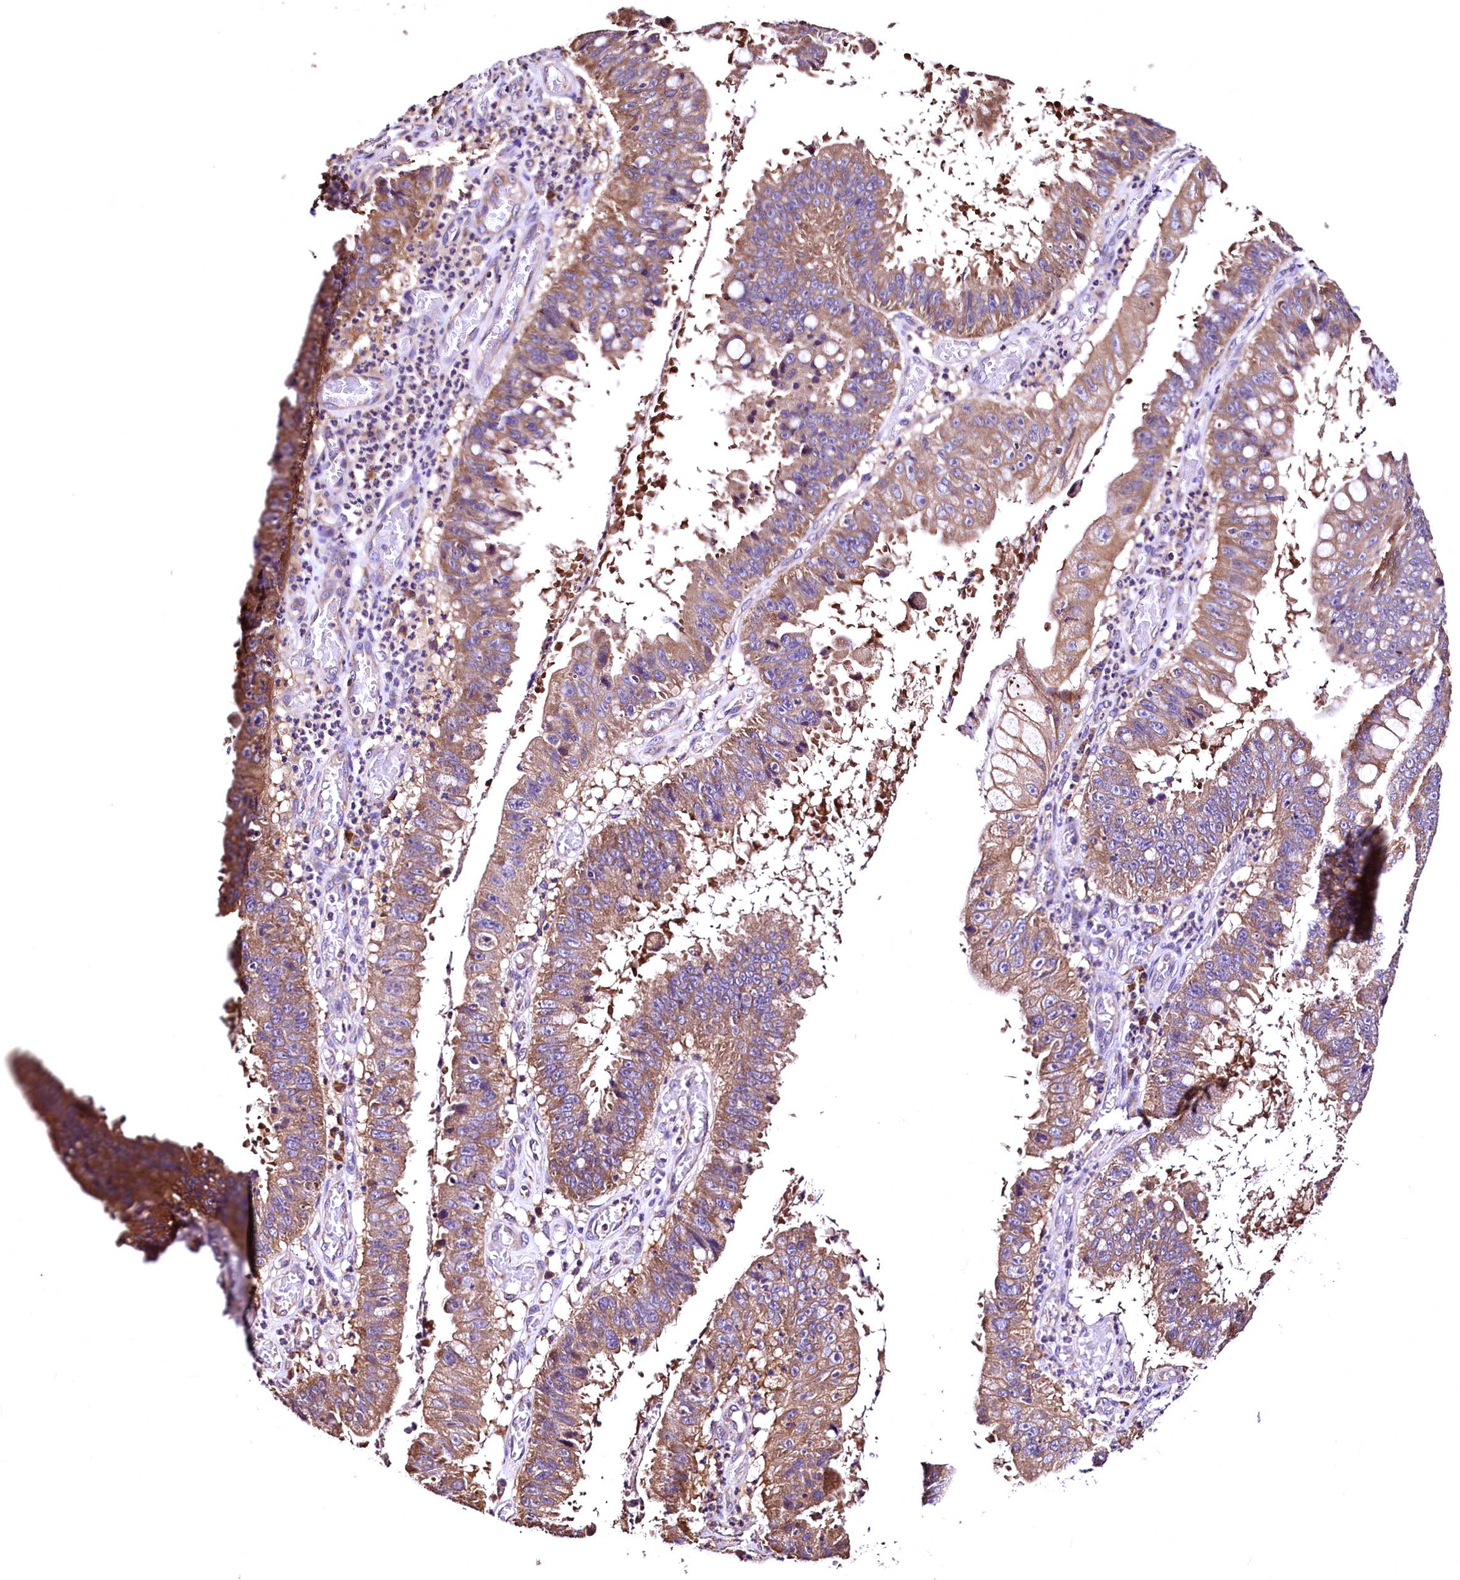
{"staining": {"intensity": "moderate", "quantity": ">75%", "location": "cytoplasmic/membranous"}, "tissue": "stomach cancer", "cell_type": "Tumor cells", "image_type": "cancer", "snomed": [{"axis": "morphology", "description": "Adenocarcinoma, NOS"}, {"axis": "topography", "description": "Stomach"}], "caption": "Human stomach adenocarcinoma stained with a protein marker exhibits moderate staining in tumor cells.", "gene": "LRSAM1", "patient": {"sex": "male", "age": 59}}